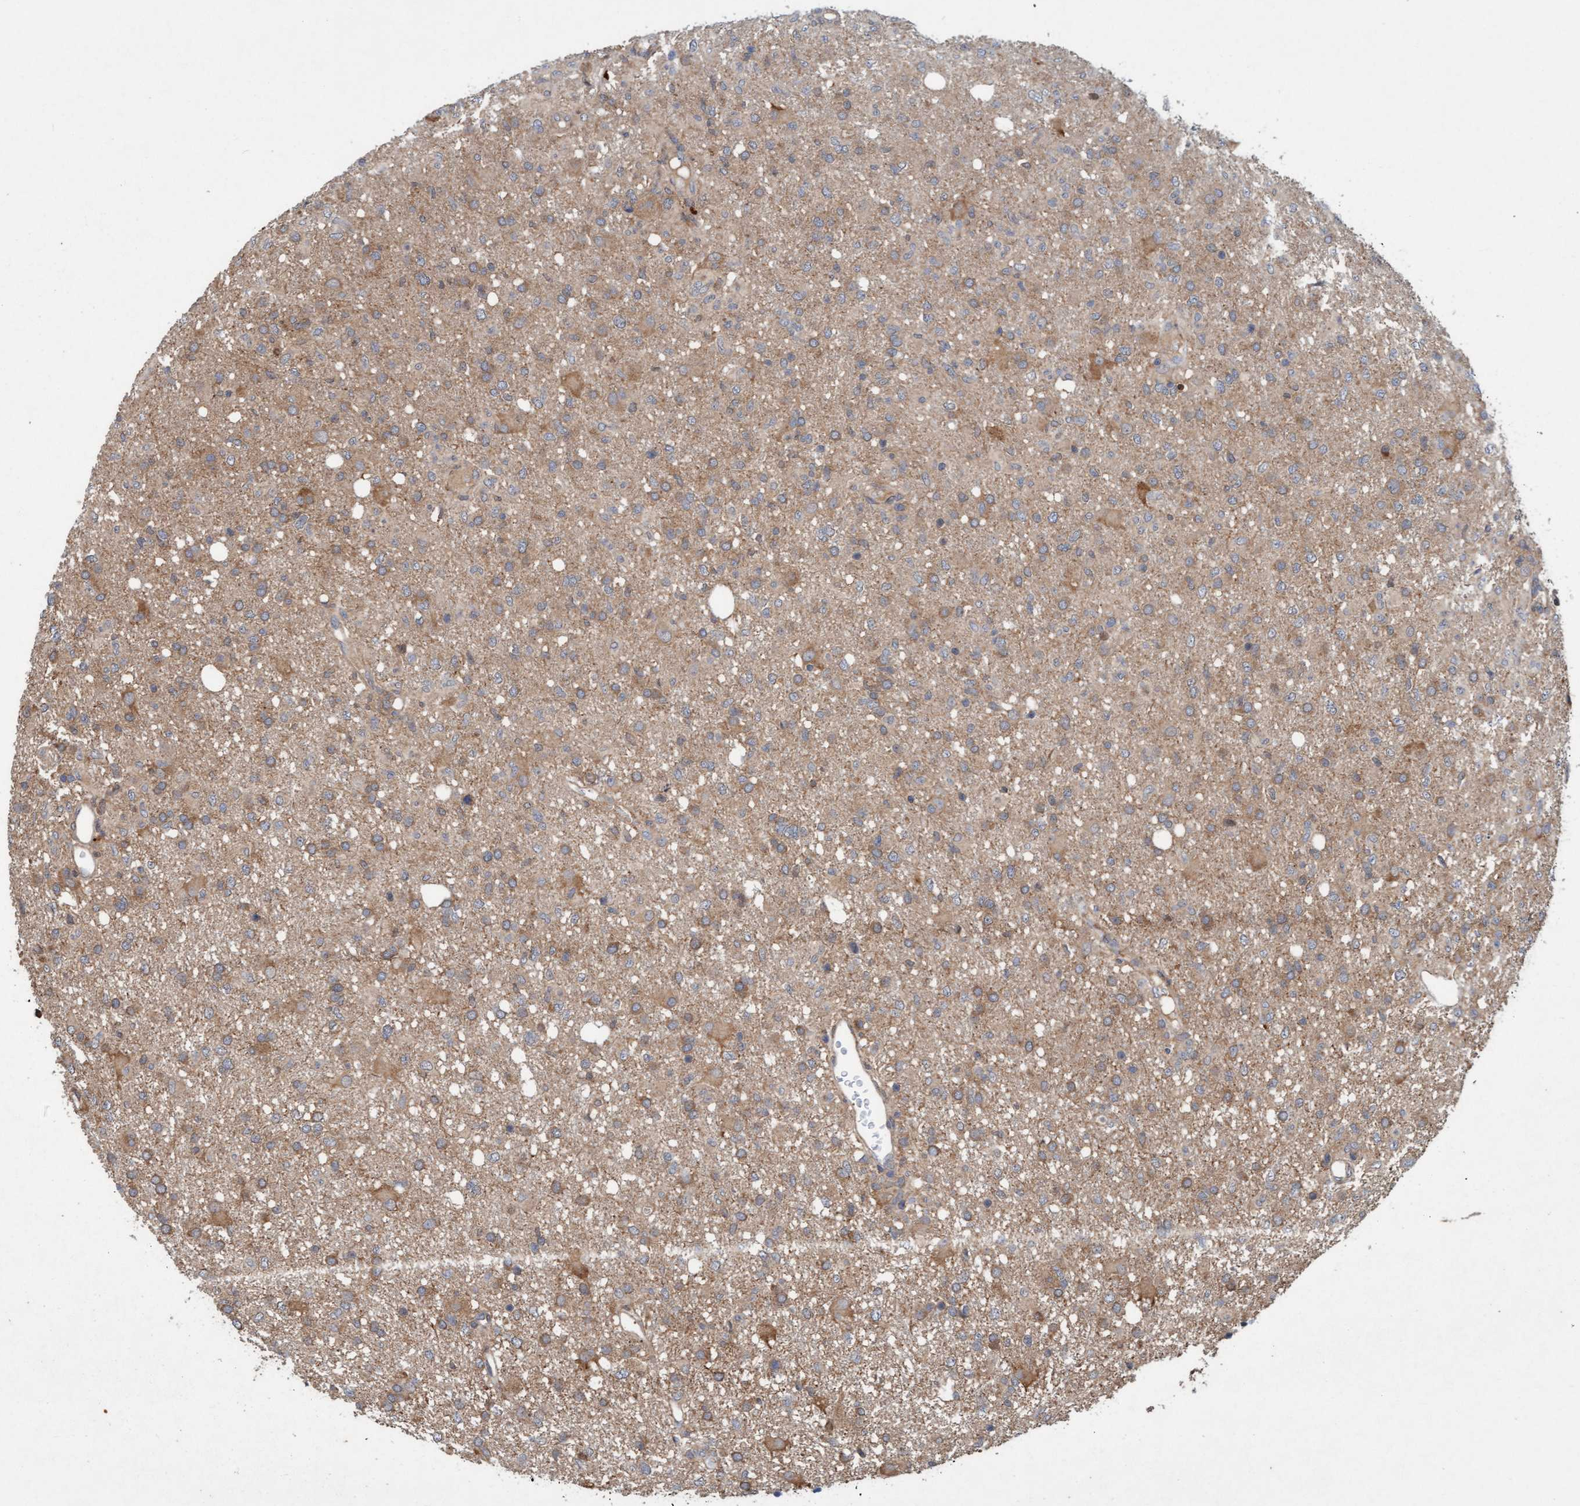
{"staining": {"intensity": "weak", "quantity": ">75%", "location": "cytoplasmic/membranous"}, "tissue": "glioma", "cell_type": "Tumor cells", "image_type": "cancer", "snomed": [{"axis": "morphology", "description": "Glioma, malignant, High grade"}, {"axis": "topography", "description": "Brain"}], "caption": "High-magnification brightfield microscopy of glioma stained with DAB (brown) and counterstained with hematoxylin (blue). tumor cells exhibit weak cytoplasmic/membranous expression is appreciated in about>75% of cells.", "gene": "MLXIP", "patient": {"sex": "female", "age": 57}}